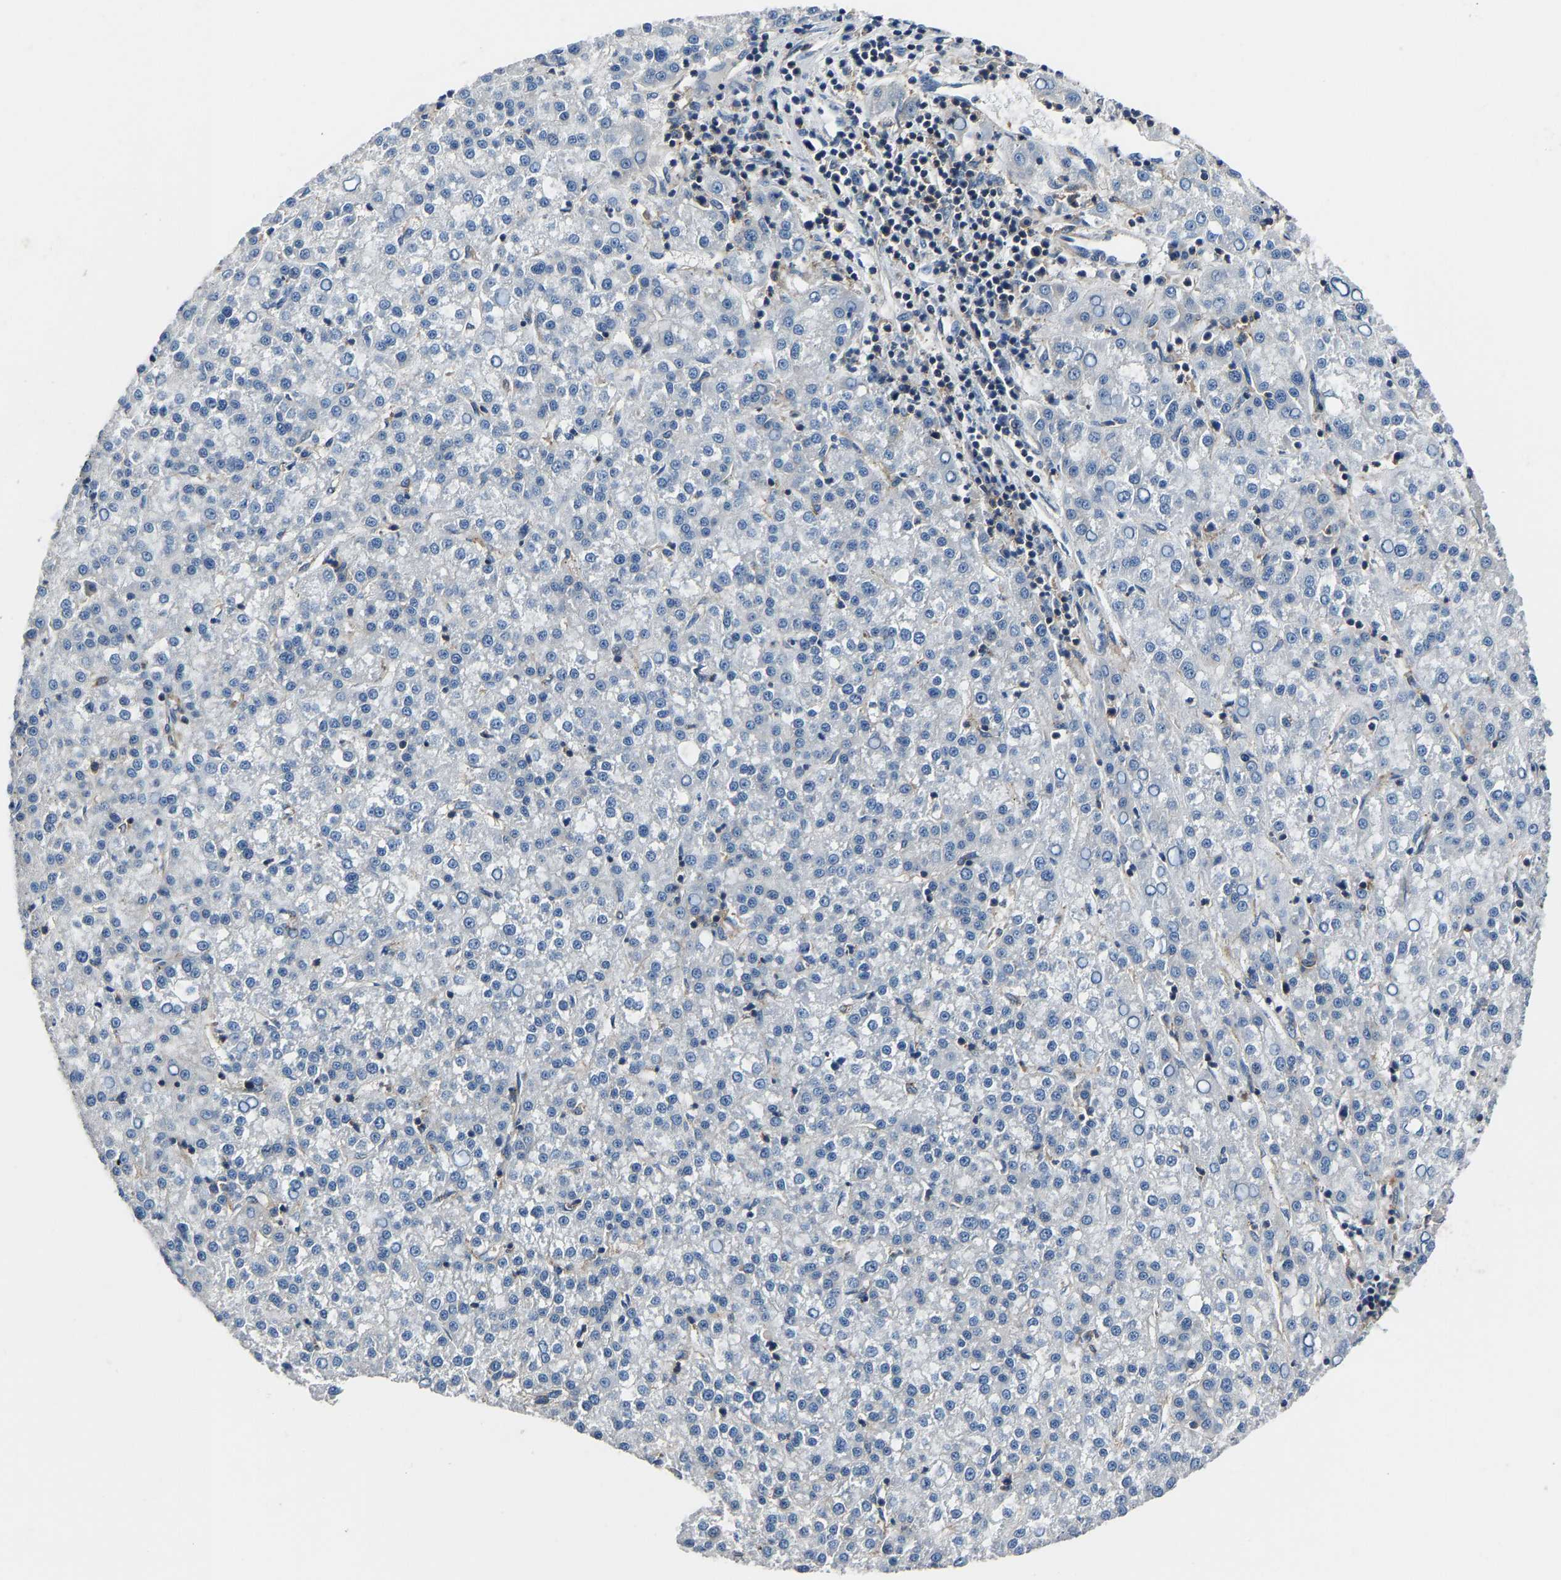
{"staining": {"intensity": "negative", "quantity": "none", "location": "none"}, "tissue": "liver cancer", "cell_type": "Tumor cells", "image_type": "cancer", "snomed": [{"axis": "morphology", "description": "Carcinoma, Hepatocellular, NOS"}, {"axis": "topography", "description": "Liver"}], "caption": "A micrograph of hepatocellular carcinoma (liver) stained for a protein demonstrates no brown staining in tumor cells.", "gene": "PRKAR1A", "patient": {"sex": "female", "age": 58}}